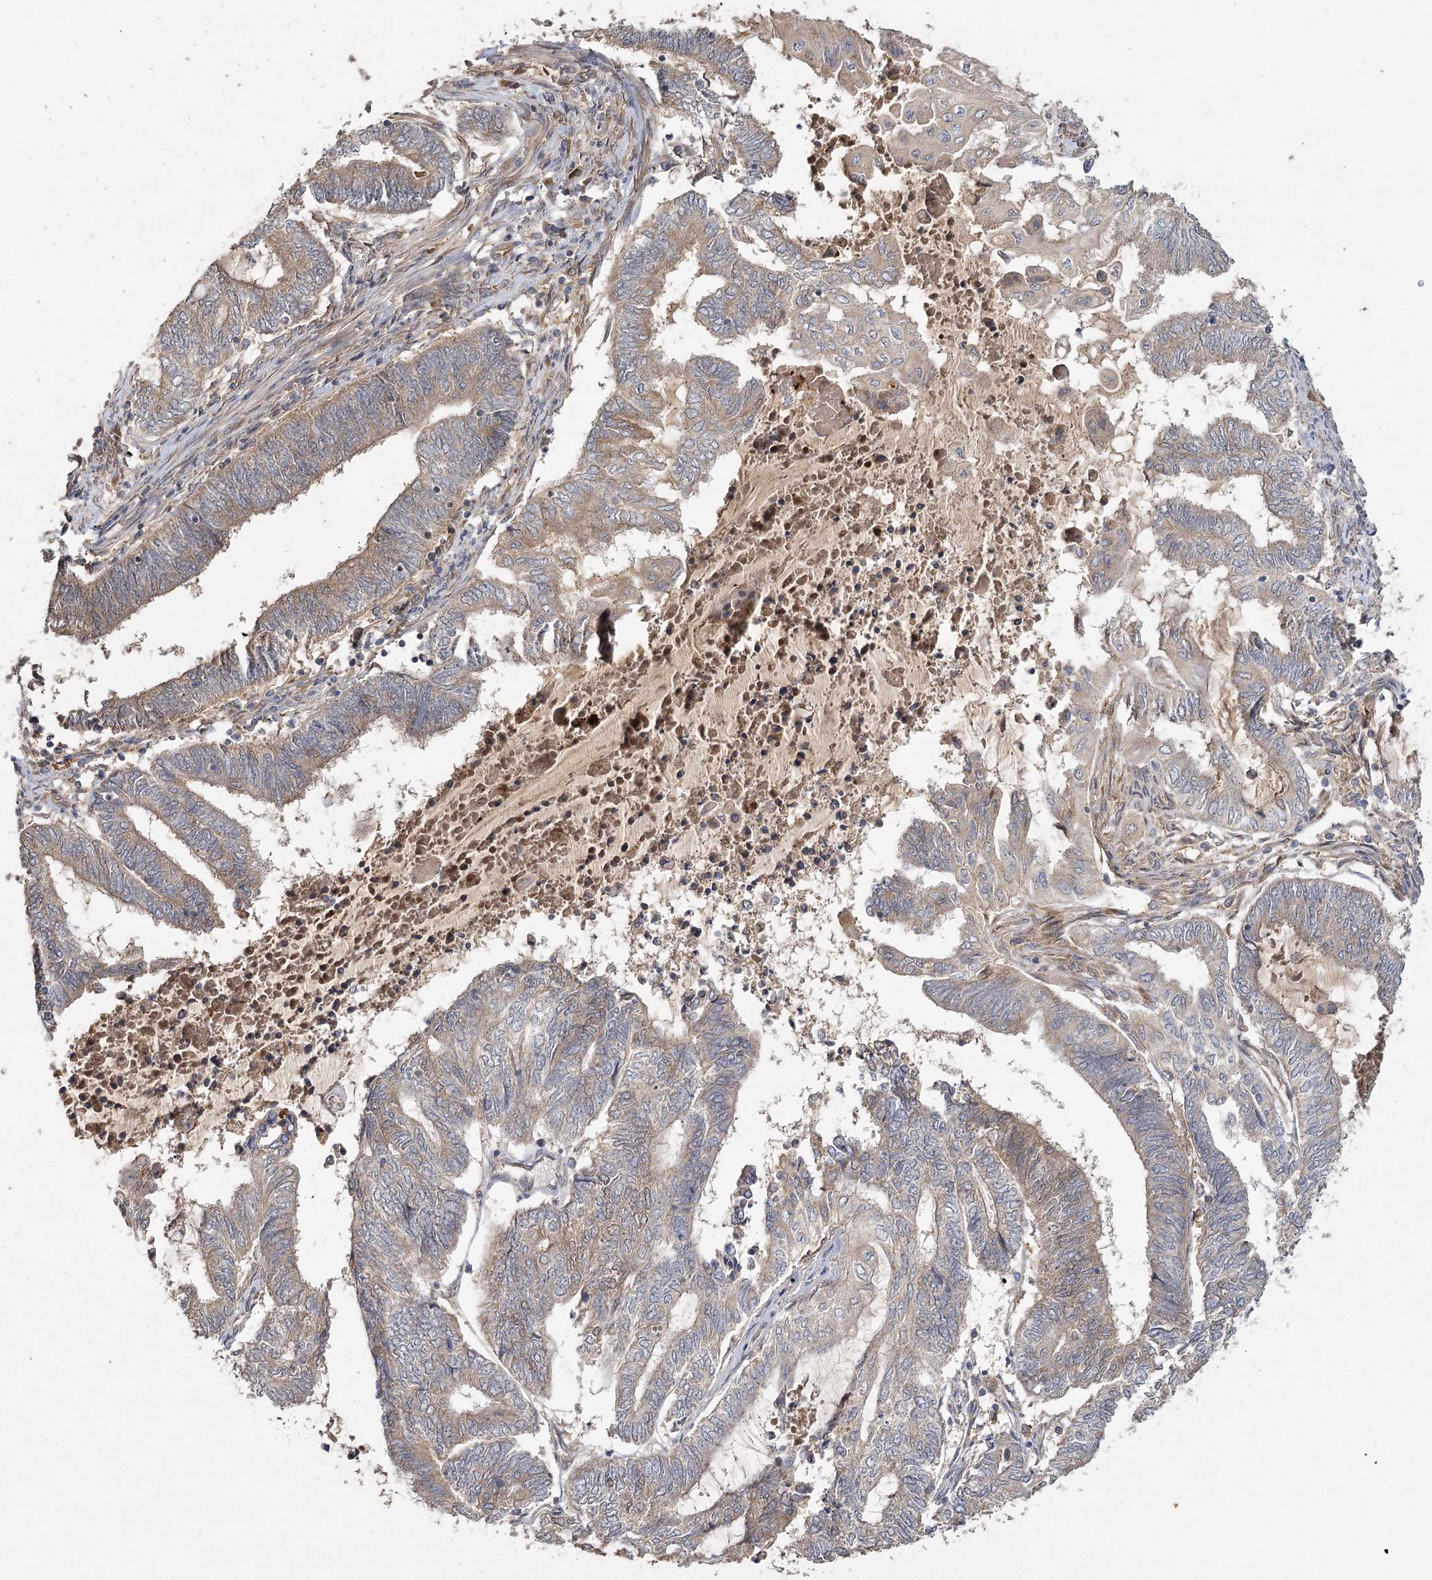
{"staining": {"intensity": "weak", "quantity": "25%-75%", "location": "cytoplasmic/membranous"}, "tissue": "endometrial cancer", "cell_type": "Tumor cells", "image_type": "cancer", "snomed": [{"axis": "morphology", "description": "Adenocarcinoma, NOS"}, {"axis": "topography", "description": "Uterus"}, {"axis": "topography", "description": "Endometrium"}], "caption": "This is a photomicrograph of immunohistochemistry staining of adenocarcinoma (endometrial), which shows weak expression in the cytoplasmic/membranous of tumor cells.", "gene": "RIN2", "patient": {"sex": "female", "age": 70}}